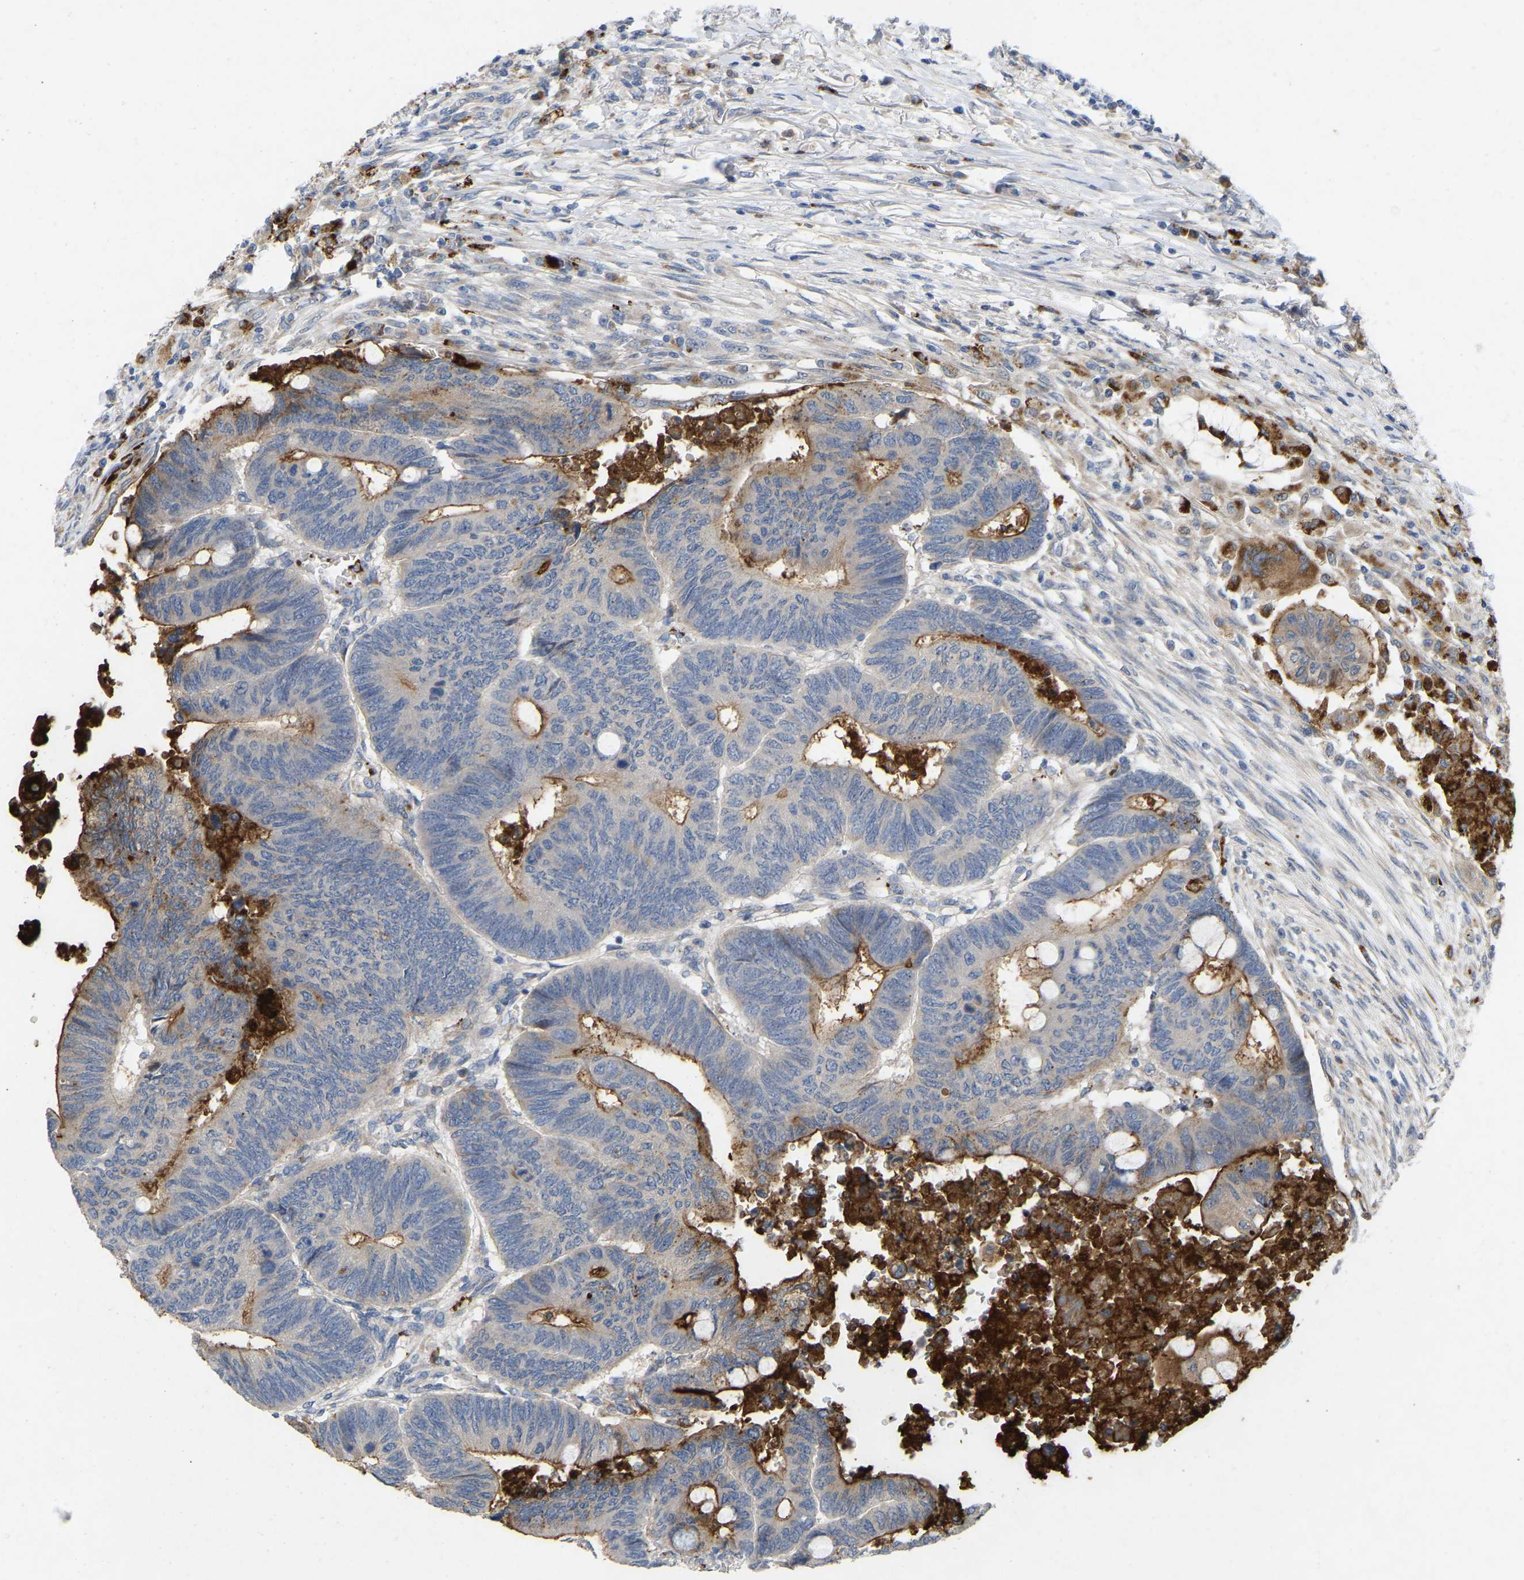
{"staining": {"intensity": "moderate", "quantity": "25%-75%", "location": "cytoplasmic/membranous"}, "tissue": "colorectal cancer", "cell_type": "Tumor cells", "image_type": "cancer", "snomed": [{"axis": "morphology", "description": "Normal tissue, NOS"}, {"axis": "morphology", "description": "Adenocarcinoma, NOS"}, {"axis": "topography", "description": "Rectum"}, {"axis": "topography", "description": "Peripheral nerve tissue"}], "caption": "Immunohistochemical staining of human colorectal cancer demonstrates medium levels of moderate cytoplasmic/membranous protein staining in approximately 25%-75% of tumor cells.", "gene": "RHEB", "patient": {"sex": "male", "age": 92}}